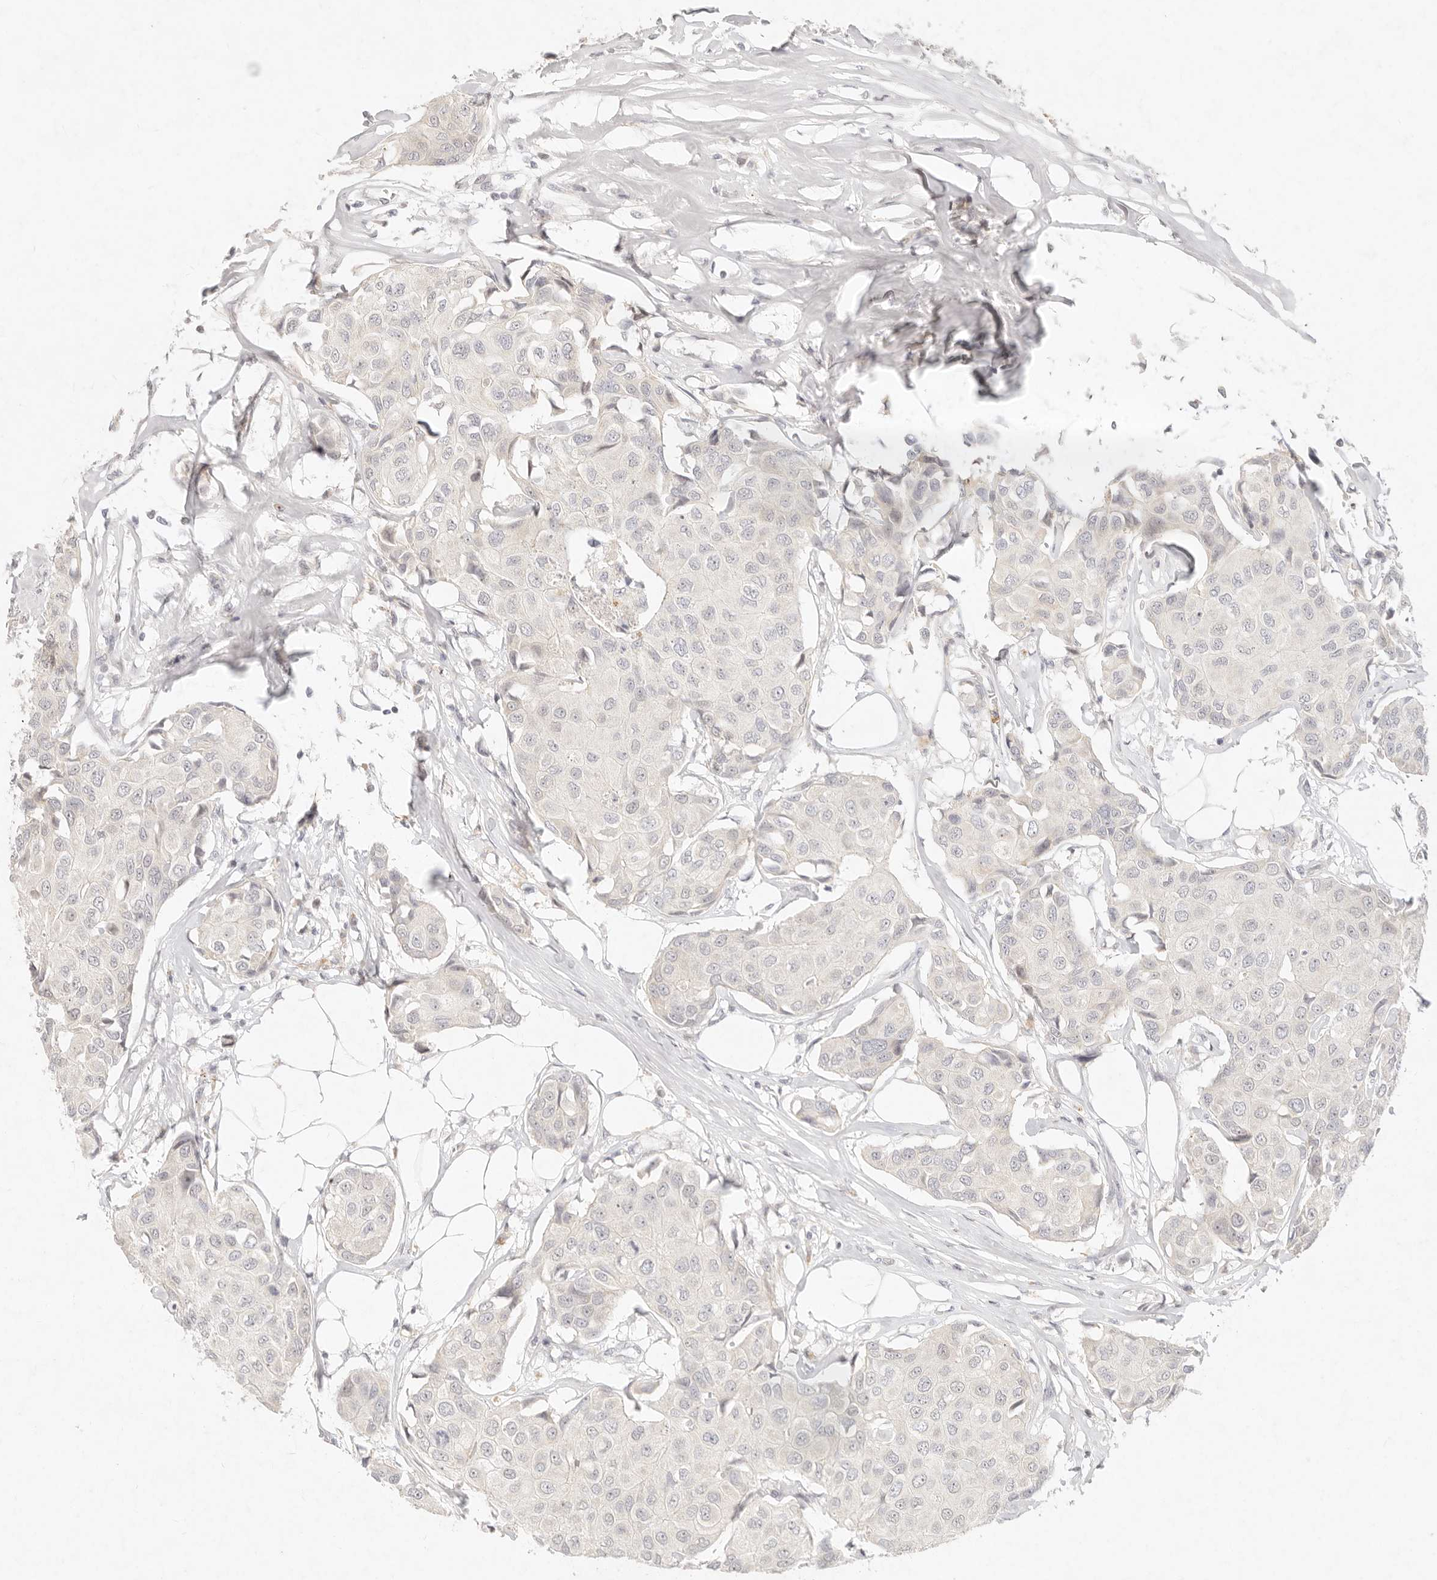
{"staining": {"intensity": "negative", "quantity": "none", "location": "none"}, "tissue": "breast cancer", "cell_type": "Tumor cells", "image_type": "cancer", "snomed": [{"axis": "morphology", "description": "Duct carcinoma"}, {"axis": "topography", "description": "Breast"}], "caption": "This is an immunohistochemistry photomicrograph of human breast cancer. There is no expression in tumor cells.", "gene": "ASCL3", "patient": {"sex": "female", "age": 80}}